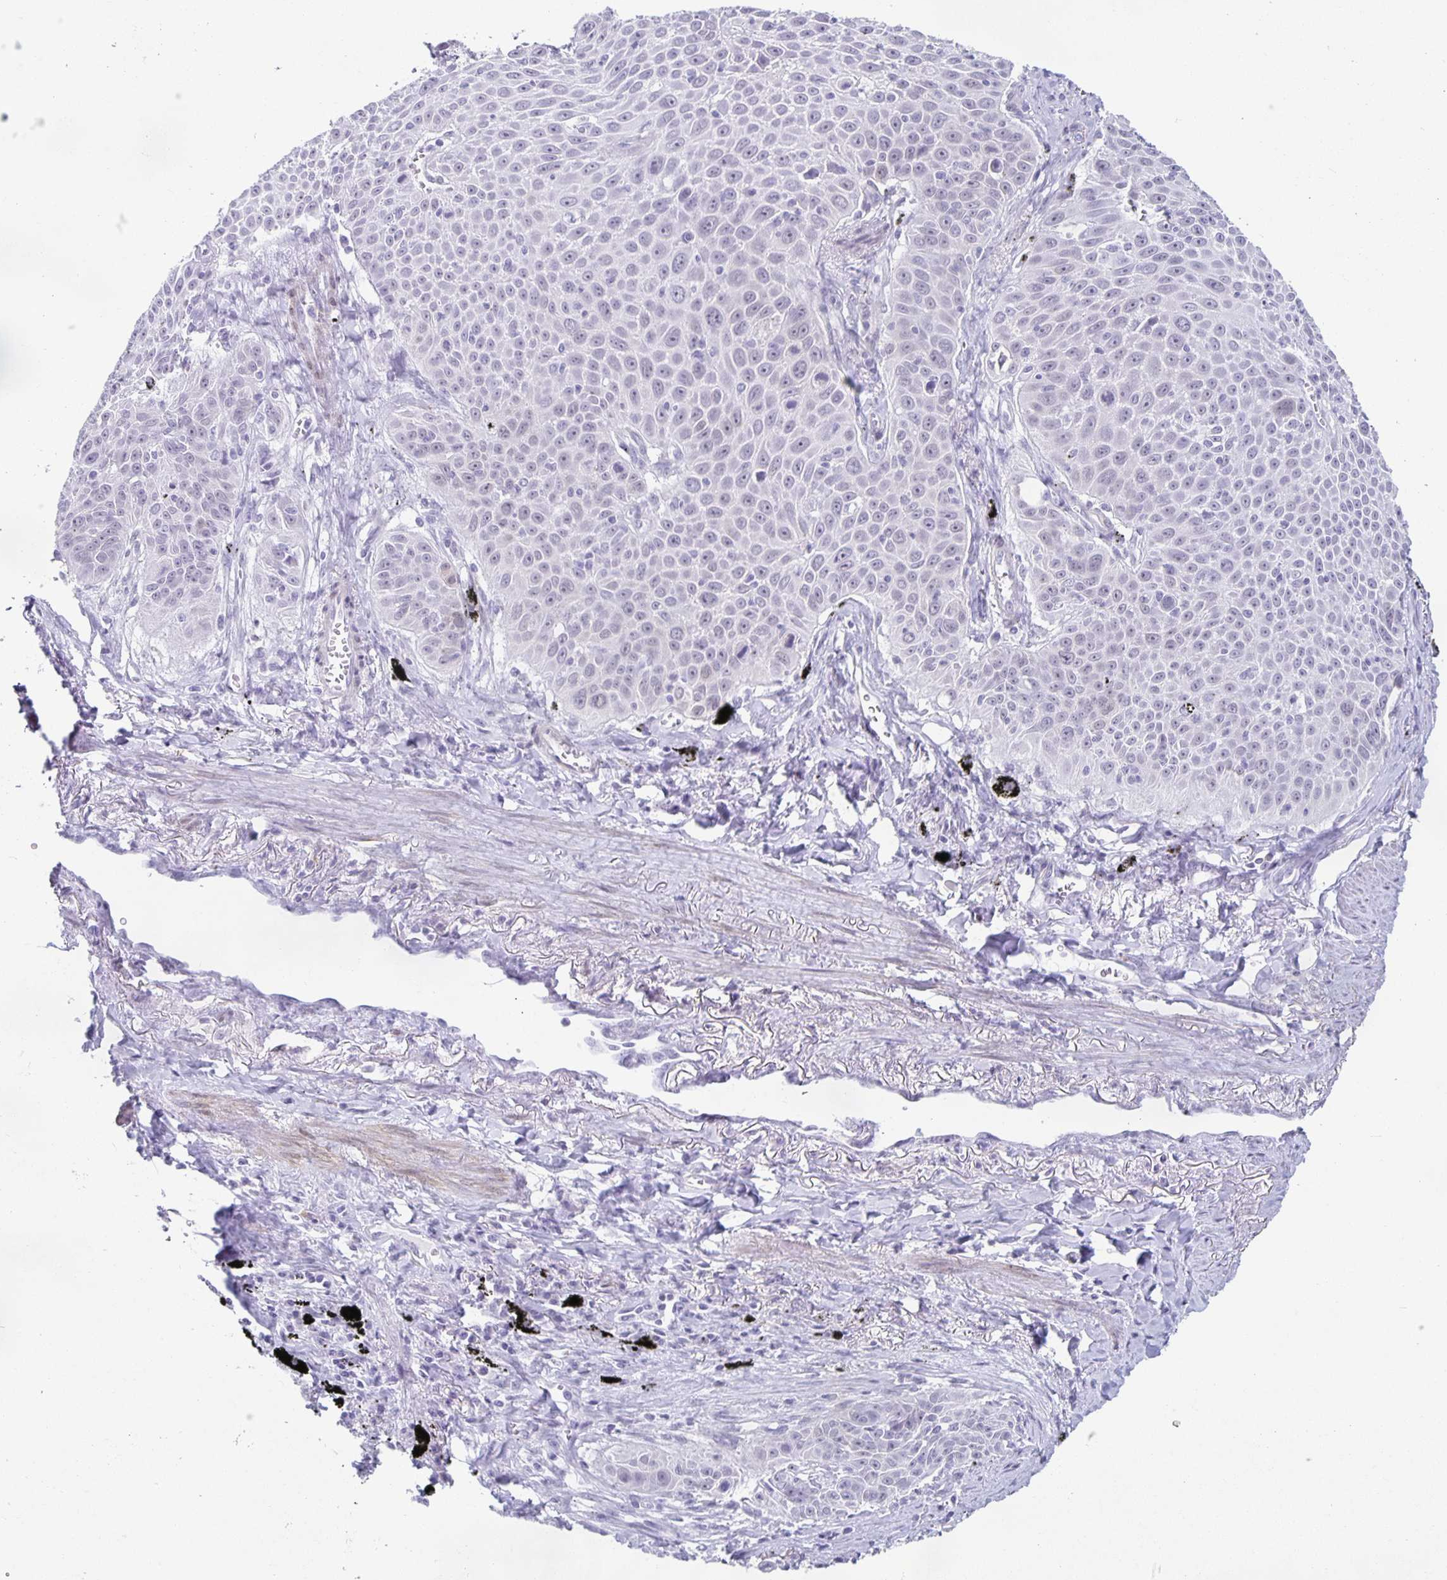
{"staining": {"intensity": "negative", "quantity": "none", "location": "none"}, "tissue": "lung cancer", "cell_type": "Tumor cells", "image_type": "cancer", "snomed": [{"axis": "morphology", "description": "Squamous cell carcinoma, NOS"}, {"axis": "morphology", "description": "Squamous cell carcinoma, metastatic, NOS"}, {"axis": "topography", "description": "Lymph node"}, {"axis": "topography", "description": "Lung"}], "caption": "DAB immunohistochemical staining of metastatic squamous cell carcinoma (lung) shows no significant positivity in tumor cells.", "gene": "TPPP", "patient": {"sex": "female", "age": 62}}